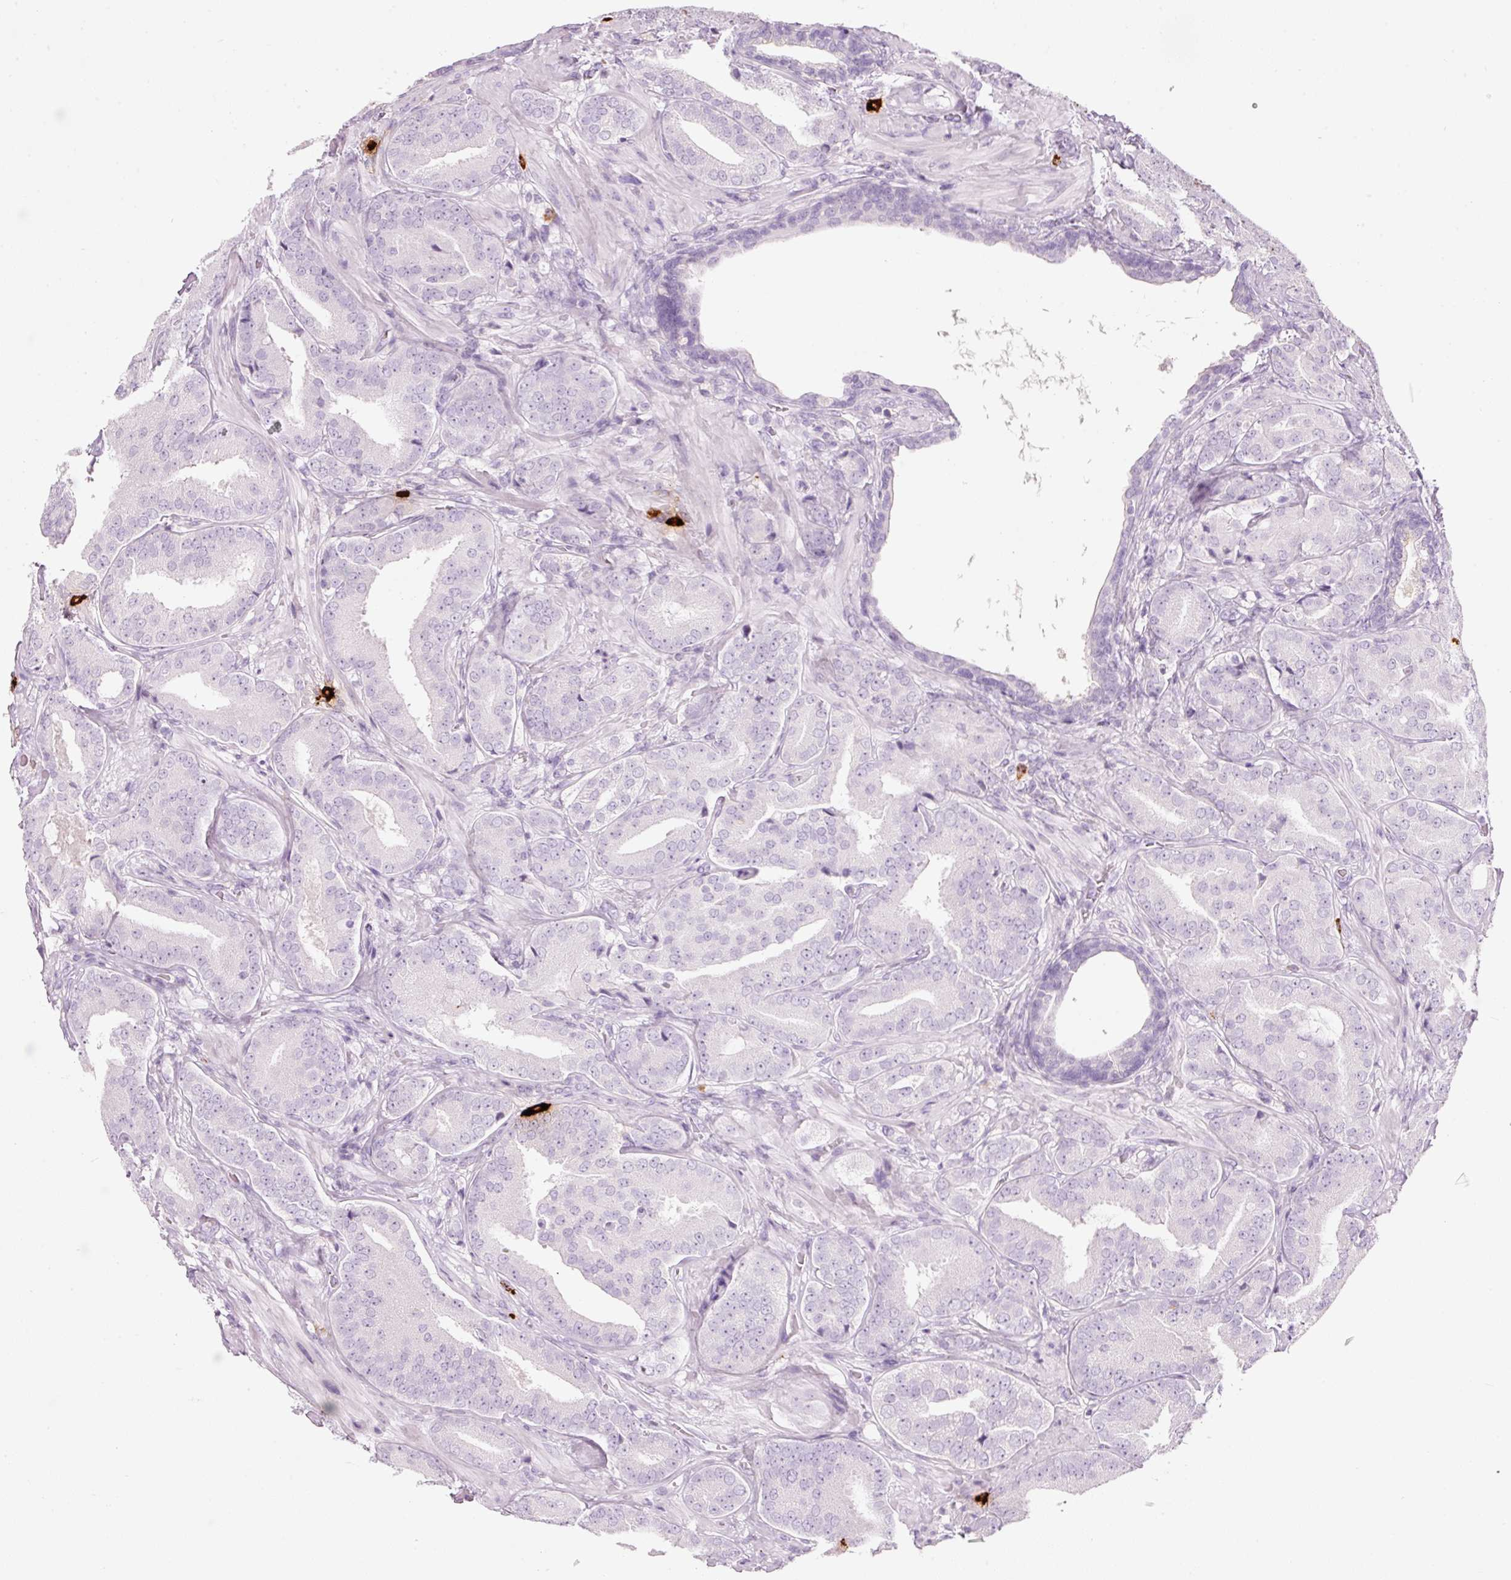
{"staining": {"intensity": "negative", "quantity": "none", "location": "none"}, "tissue": "prostate cancer", "cell_type": "Tumor cells", "image_type": "cancer", "snomed": [{"axis": "morphology", "description": "Adenocarcinoma, High grade"}, {"axis": "topography", "description": "Prostate"}], "caption": "There is no significant expression in tumor cells of adenocarcinoma (high-grade) (prostate).", "gene": "CMA1", "patient": {"sex": "male", "age": 63}}